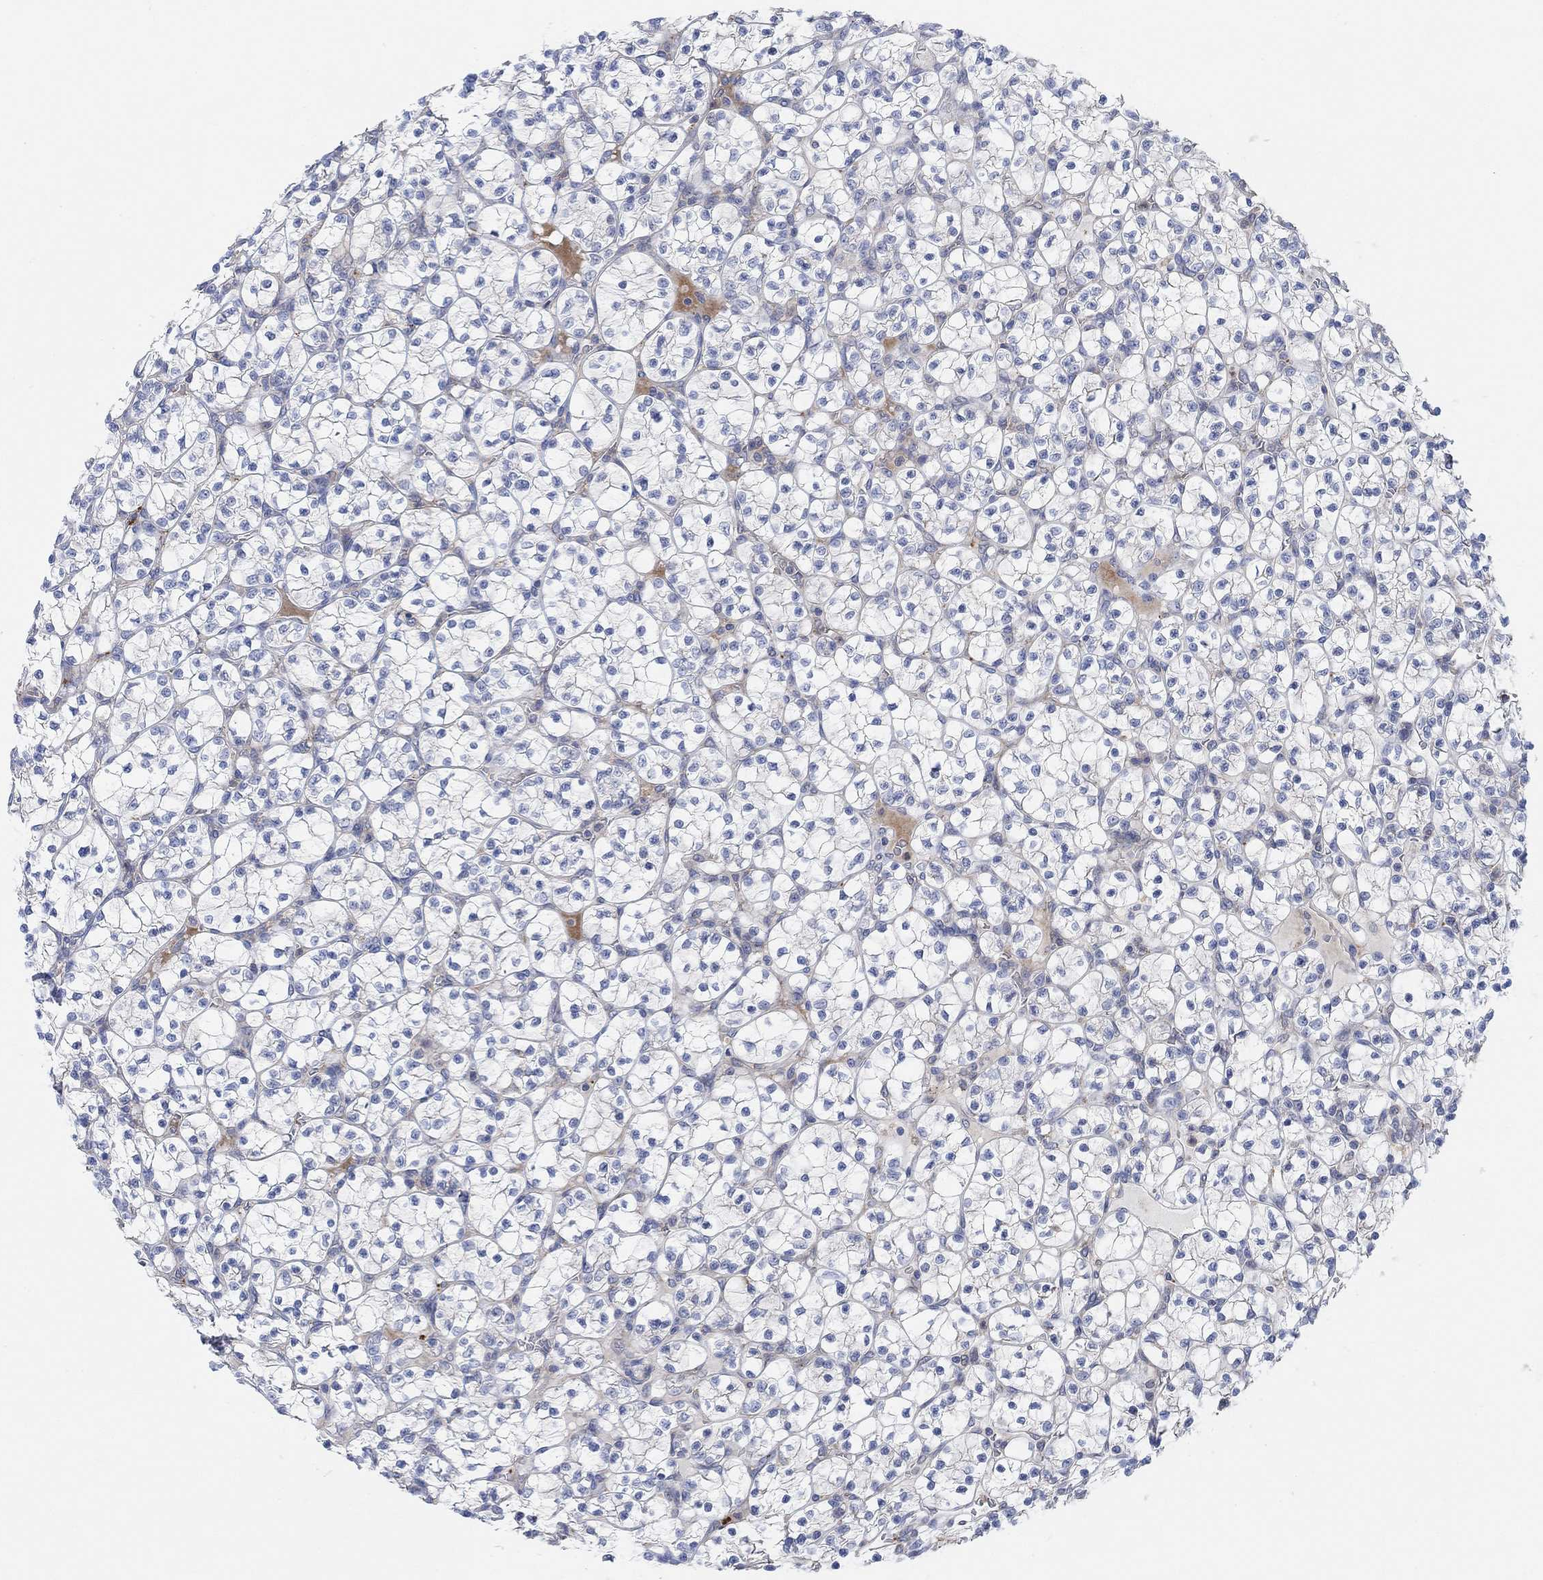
{"staining": {"intensity": "negative", "quantity": "none", "location": "none"}, "tissue": "renal cancer", "cell_type": "Tumor cells", "image_type": "cancer", "snomed": [{"axis": "morphology", "description": "Adenocarcinoma, NOS"}, {"axis": "topography", "description": "Kidney"}], "caption": "IHC photomicrograph of human renal adenocarcinoma stained for a protein (brown), which shows no positivity in tumor cells.", "gene": "PMFBP1", "patient": {"sex": "female", "age": 89}}